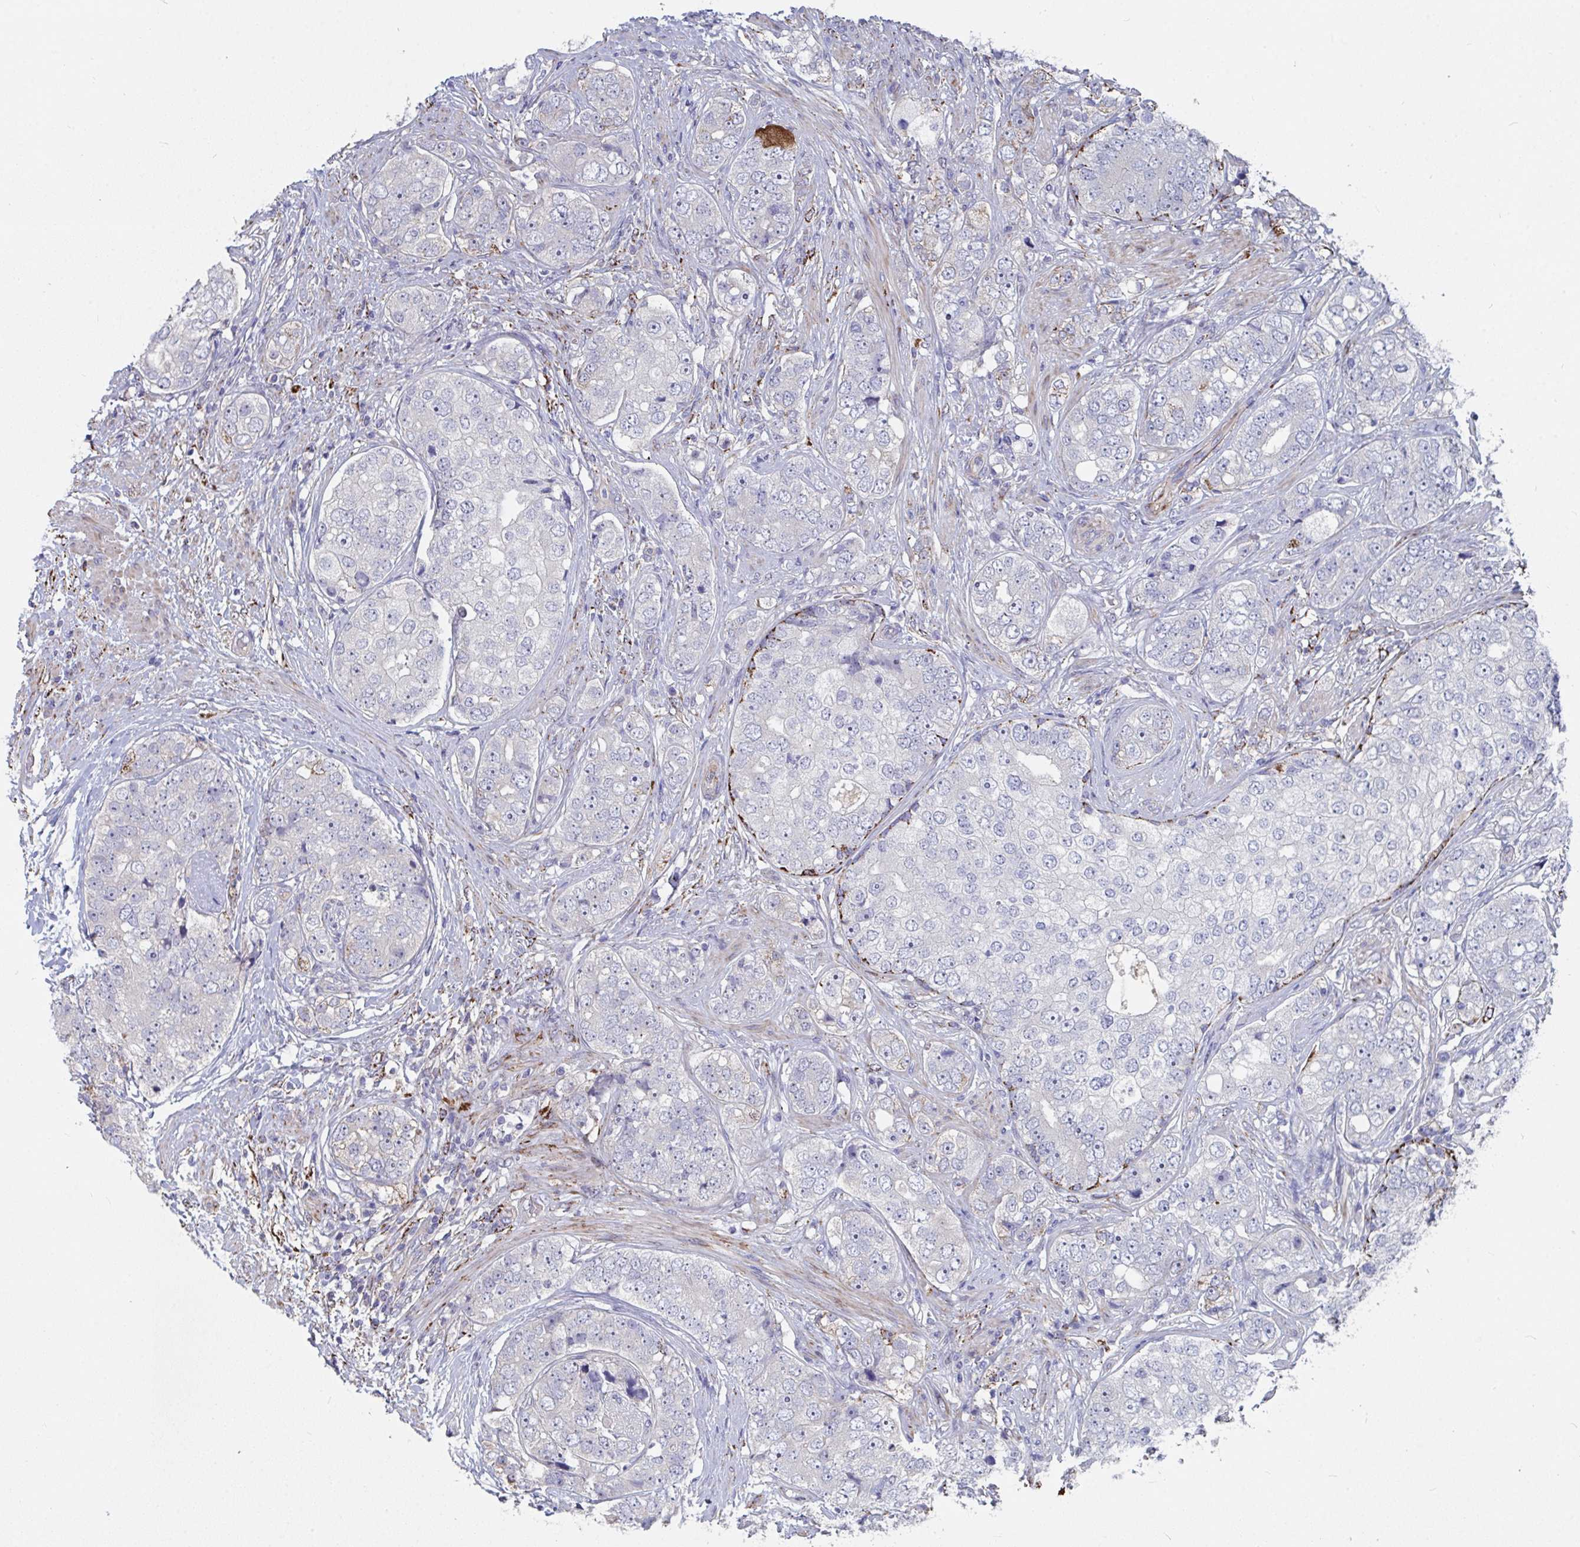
{"staining": {"intensity": "negative", "quantity": "none", "location": "none"}, "tissue": "prostate cancer", "cell_type": "Tumor cells", "image_type": "cancer", "snomed": [{"axis": "morphology", "description": "Adenocarcinoma, High grade"}, {"axis": "topography", "description": "Prostate"}], "caption": "This is an IHC micrograph of prostate cancer. There is no staining in tumor cells.", "gene": "FAM156B", "patient": {"sex": "male", "age": 60}}